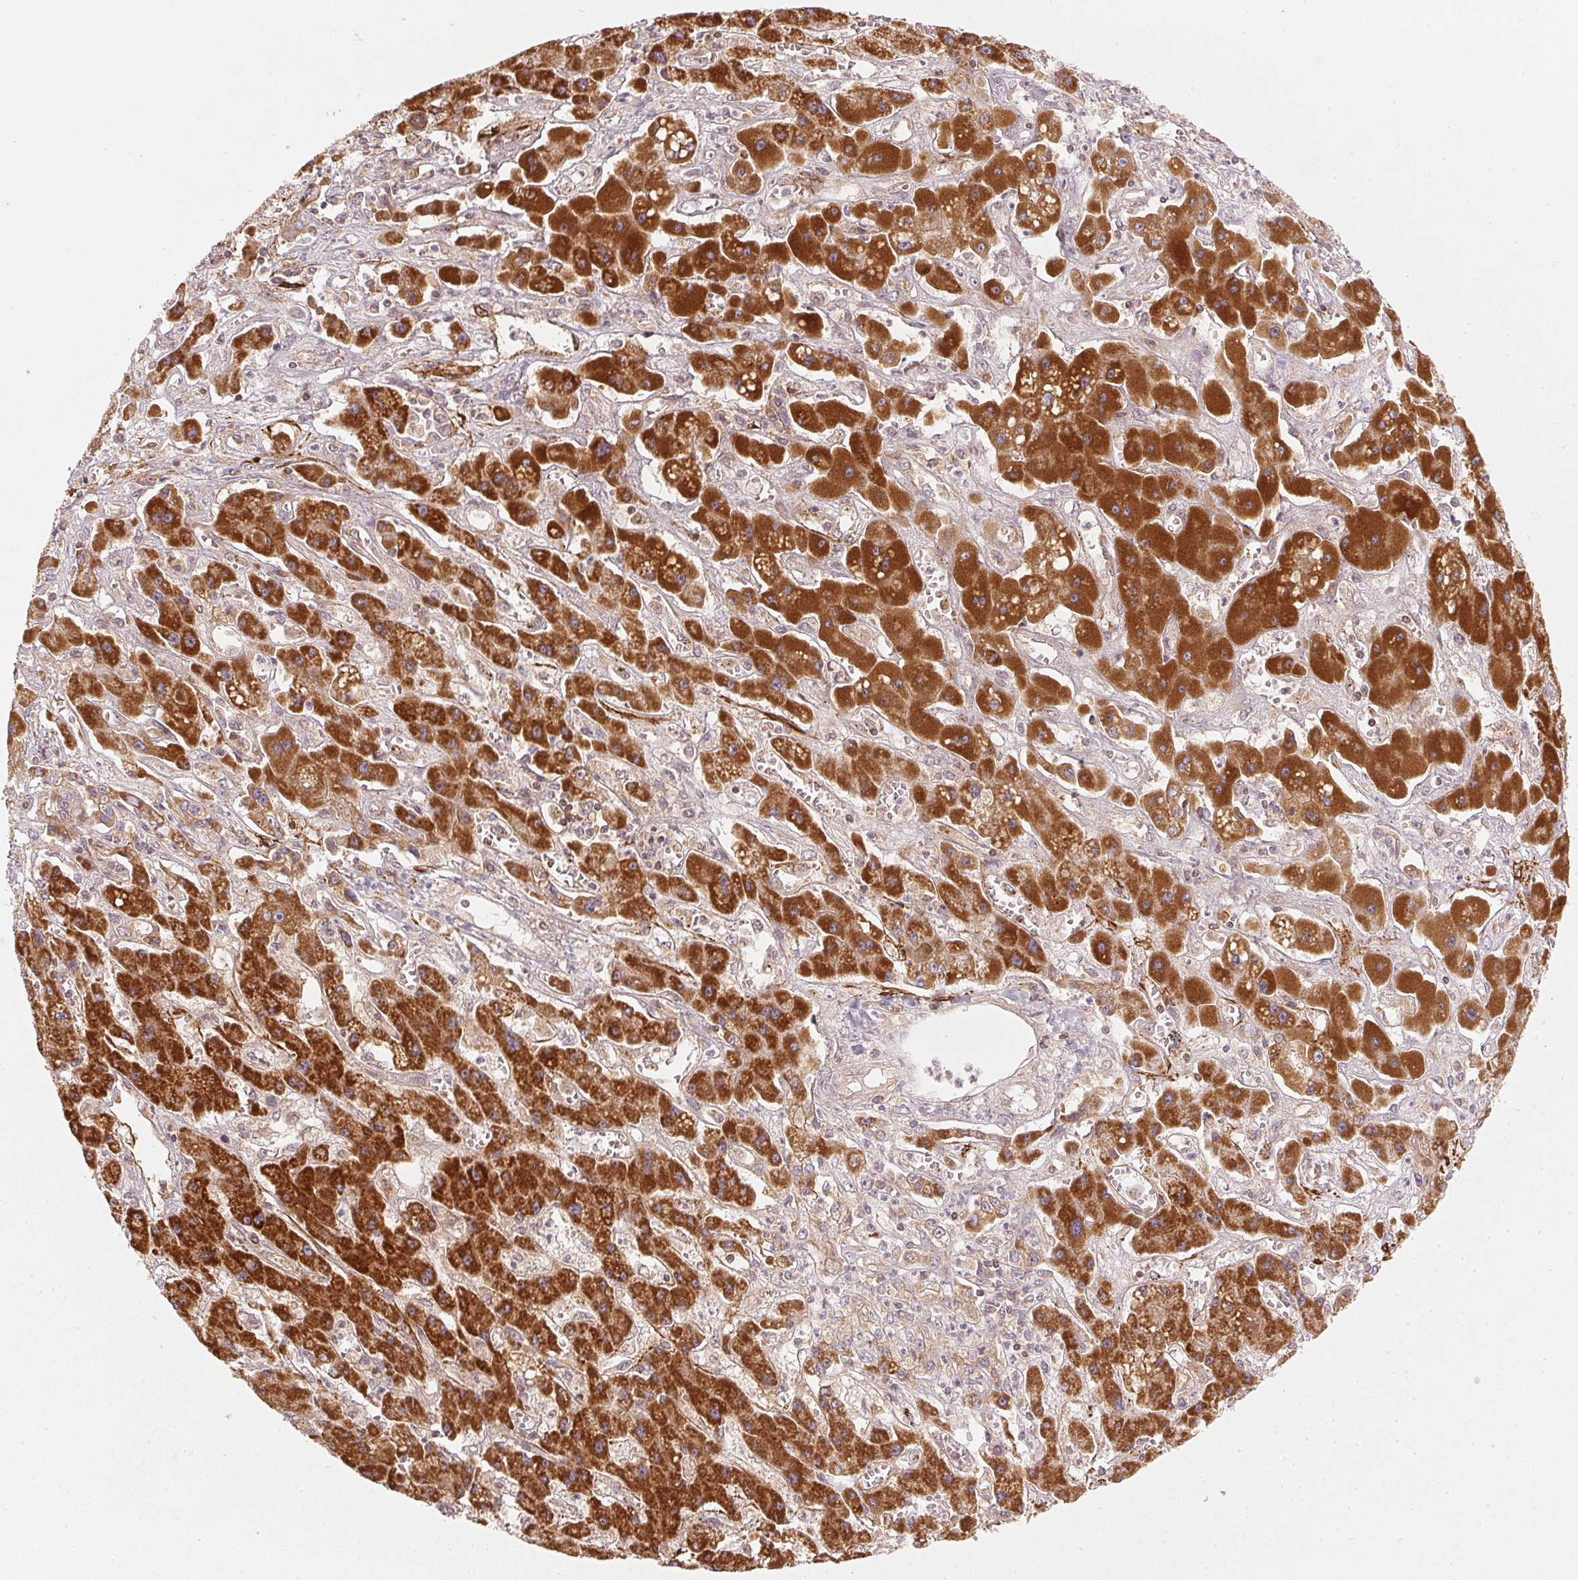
{"staining": {"intensity": "strong", "quantity": ">75%", "location": "cytoplasmic/membranous"}, "tissue": "liver cancer", "cell_type": "Tumor cells", "image_type": "cancer", "snomed": [{"axis": "morphology", "description": "Cholangiocarcinoma"}, {"axis": "topography", "description": "Liver"}], "caption": "This image displays cholangiocarcinoma (liver) stained with immunohistochemistry to label a protein in brown. The cytoplasmic/membranous of tumor cells show strong positivity for the protein. Nuclei are counter-stained blue.", "gene": "NADK2", "patient": {"sex": "male", "age": 67}}